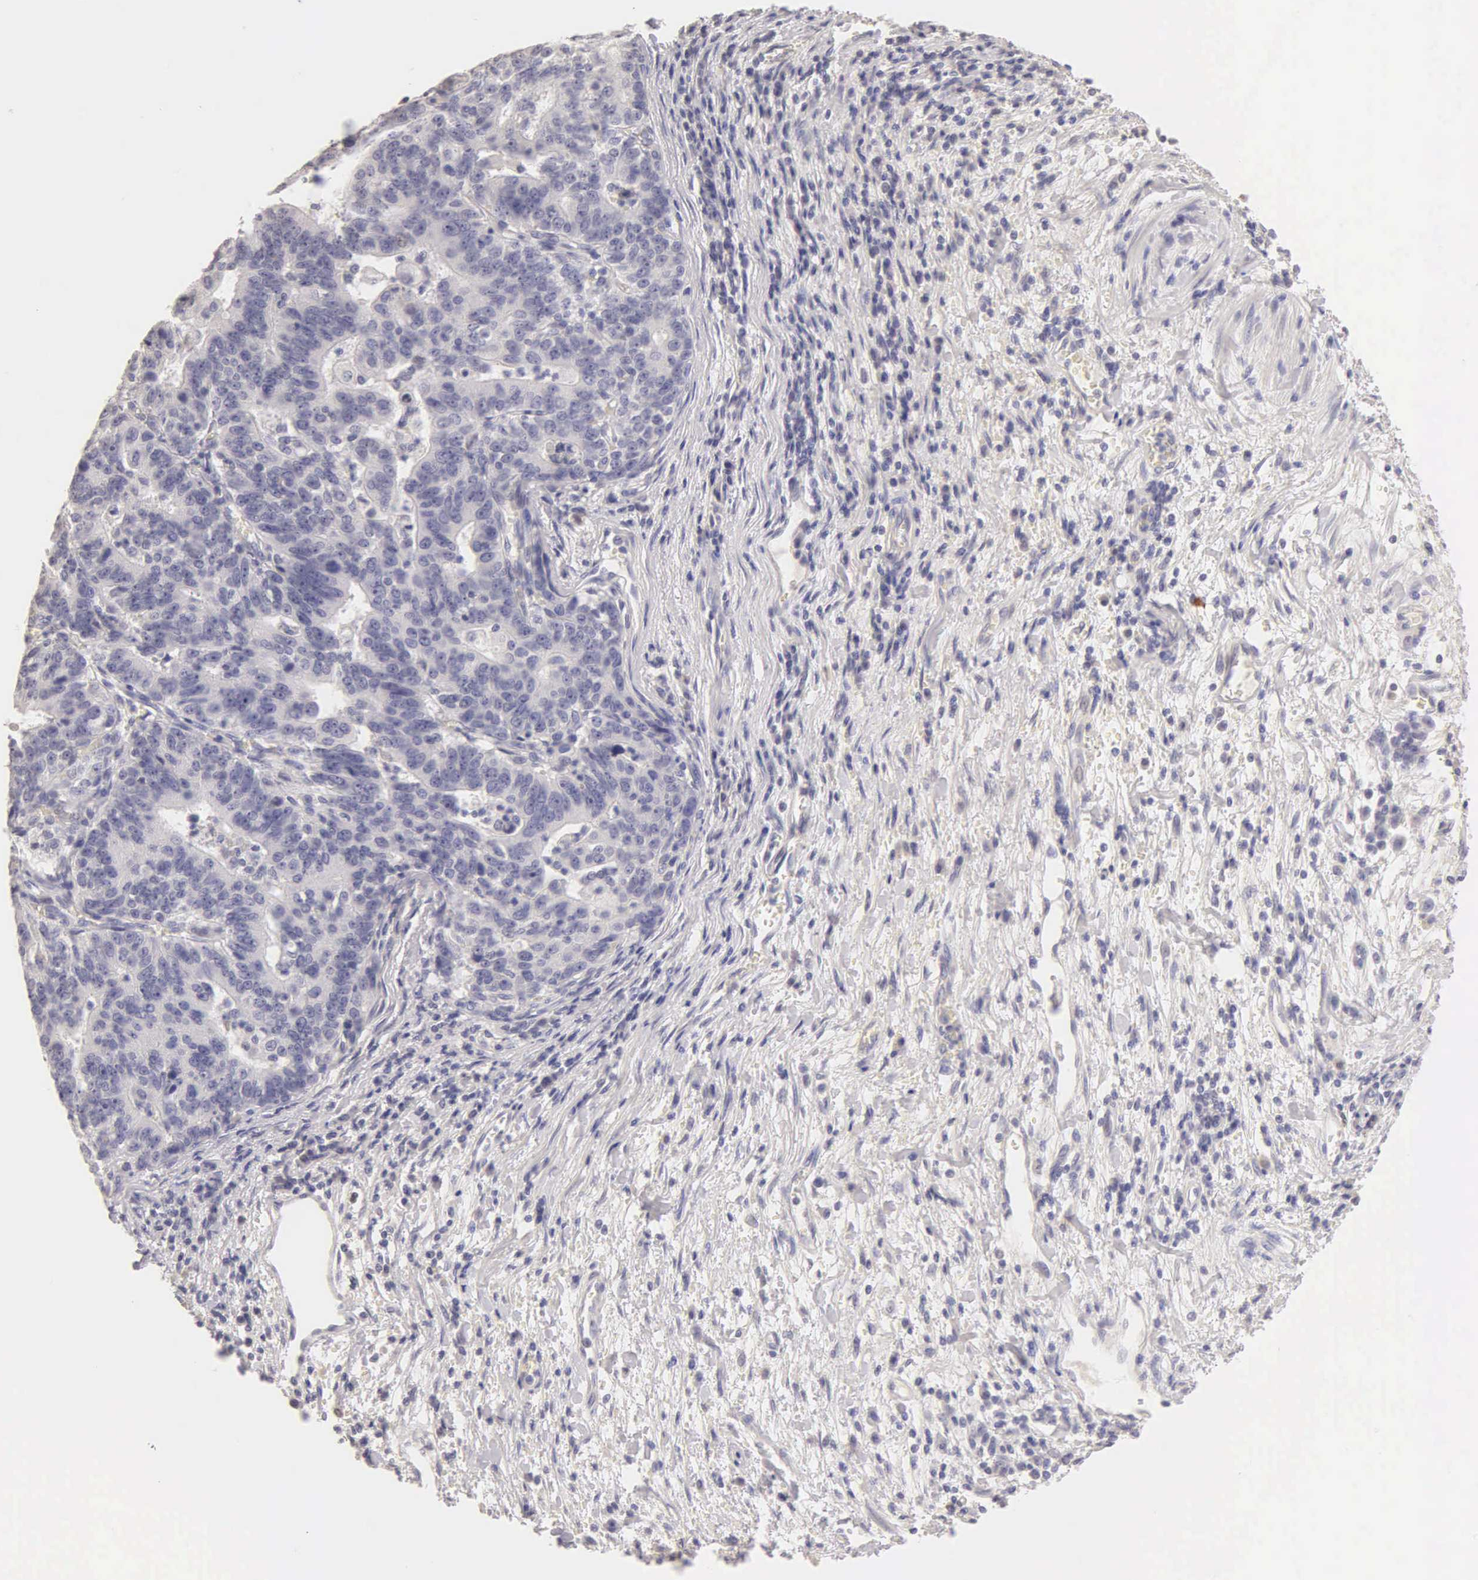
{"staining": {"intensity": "negative", "quantity": "none", "location": "none"}, "tissue": "stomach cancer", "cell_type": "Tumor cells", "image_type": "cancer", "snomed": [{"axis": "morphology", "description": "Adenocarcinoma, NOS"}, {"axis": "topography", "description": "Stomach, upper"}], "caption": "The micrograph exhibits no staining of tumor cells in stomach cancer (adenocarcinoma).", "gene": "ESR1", "patient": {"sex": "female", "age": 50}}